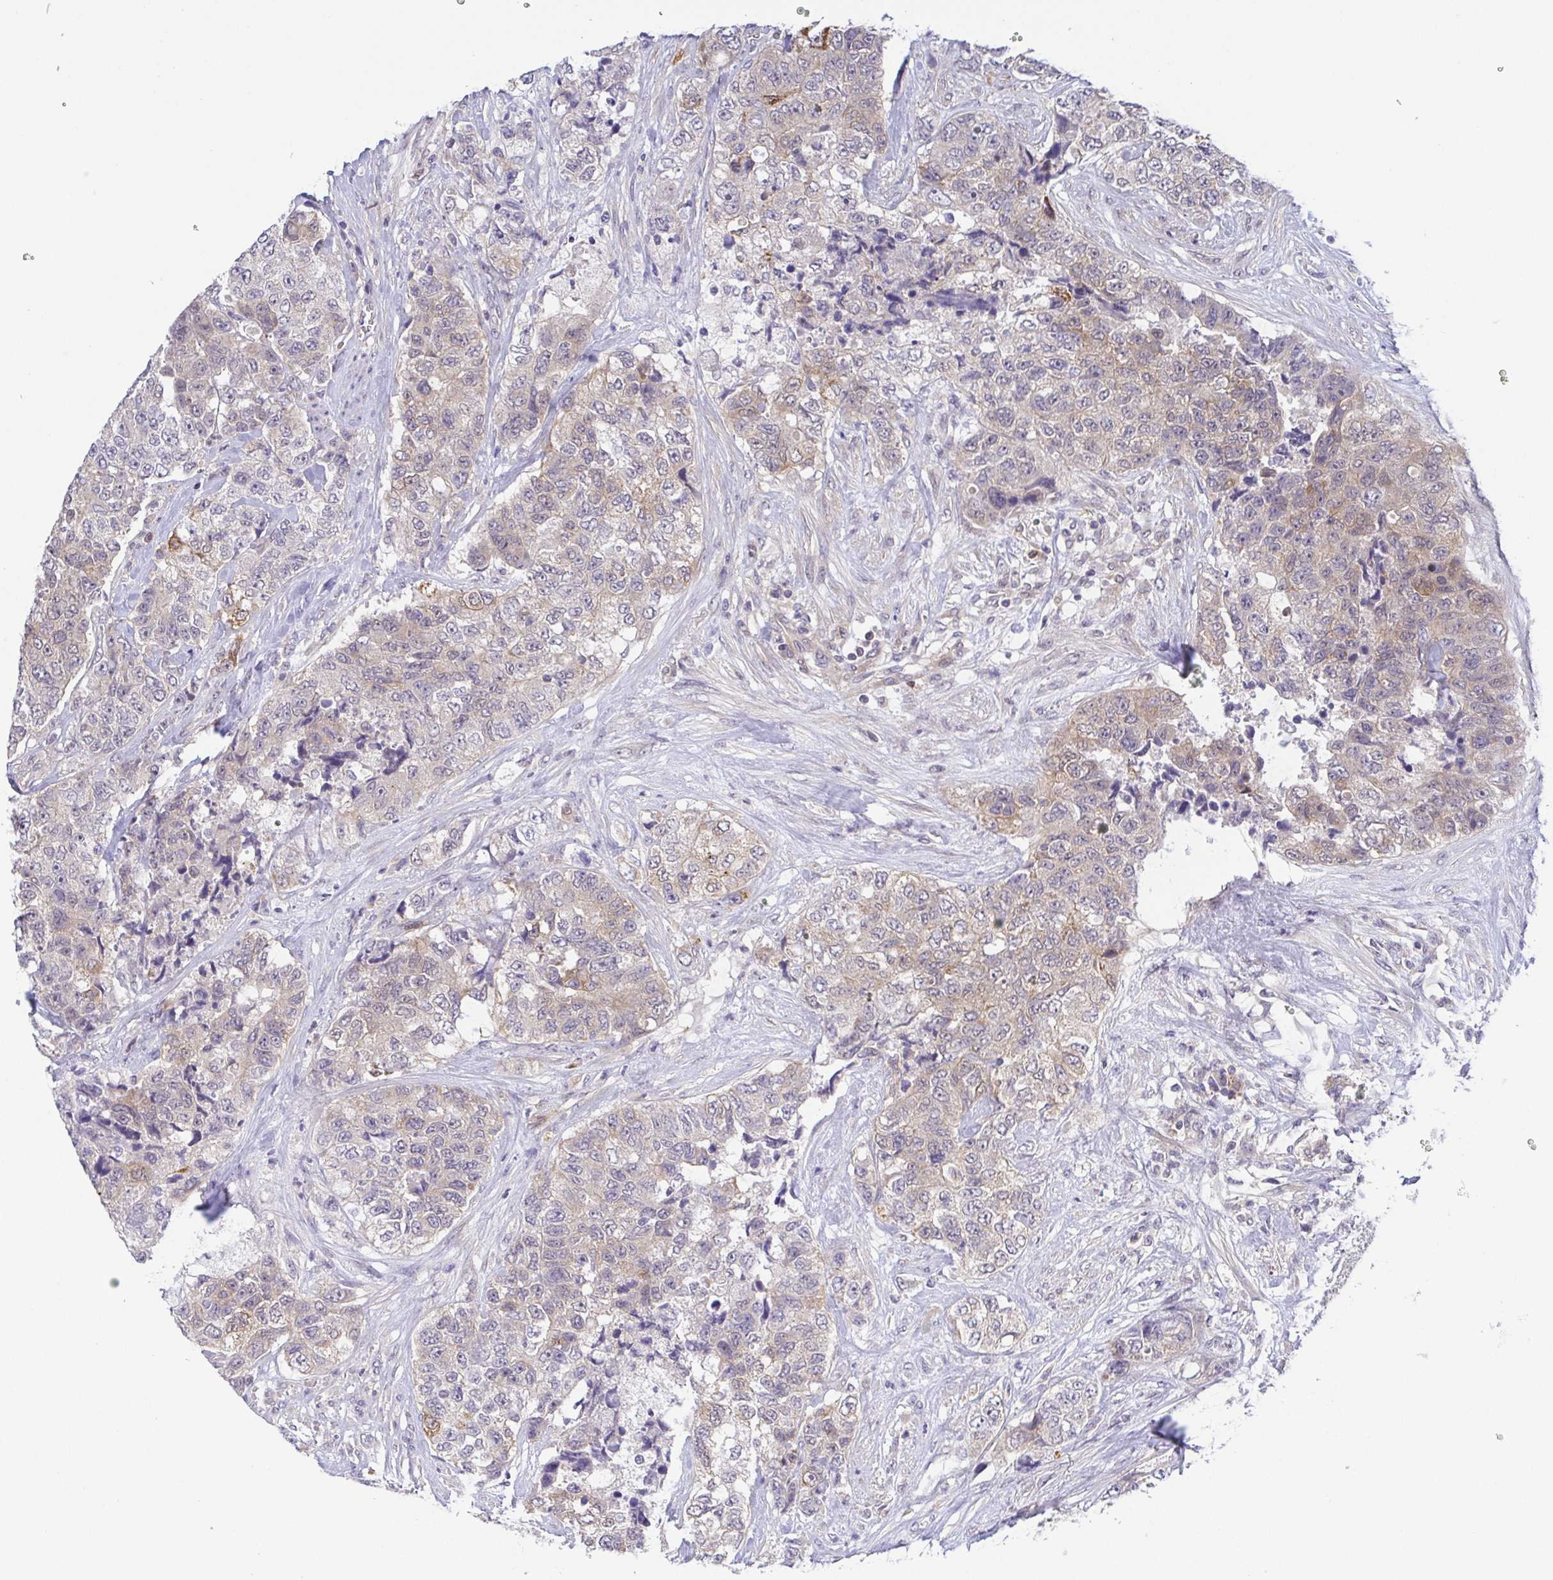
{"staining": {"intensity": "weak", "quantity": "25%-75%", "location": "cytoplasmic/membranous"}, "tissue": "urothelial cancer", "cell_type": "Tumor cells", "image_type": "cancer", "snomed": [{"axis": "morphology", "description": "Urothelial carcinoma, High grade"}, {"axis": "topography", "description": "Urinary bladder"}], "caption": "Weak cytoplasmic/membranous protein positivity is present in about 25%-75% of tumor cells in high-grade urothelial carcinoma.", "gene": "BCL2L1", "patient": {"sex": "female", "age": 78}}